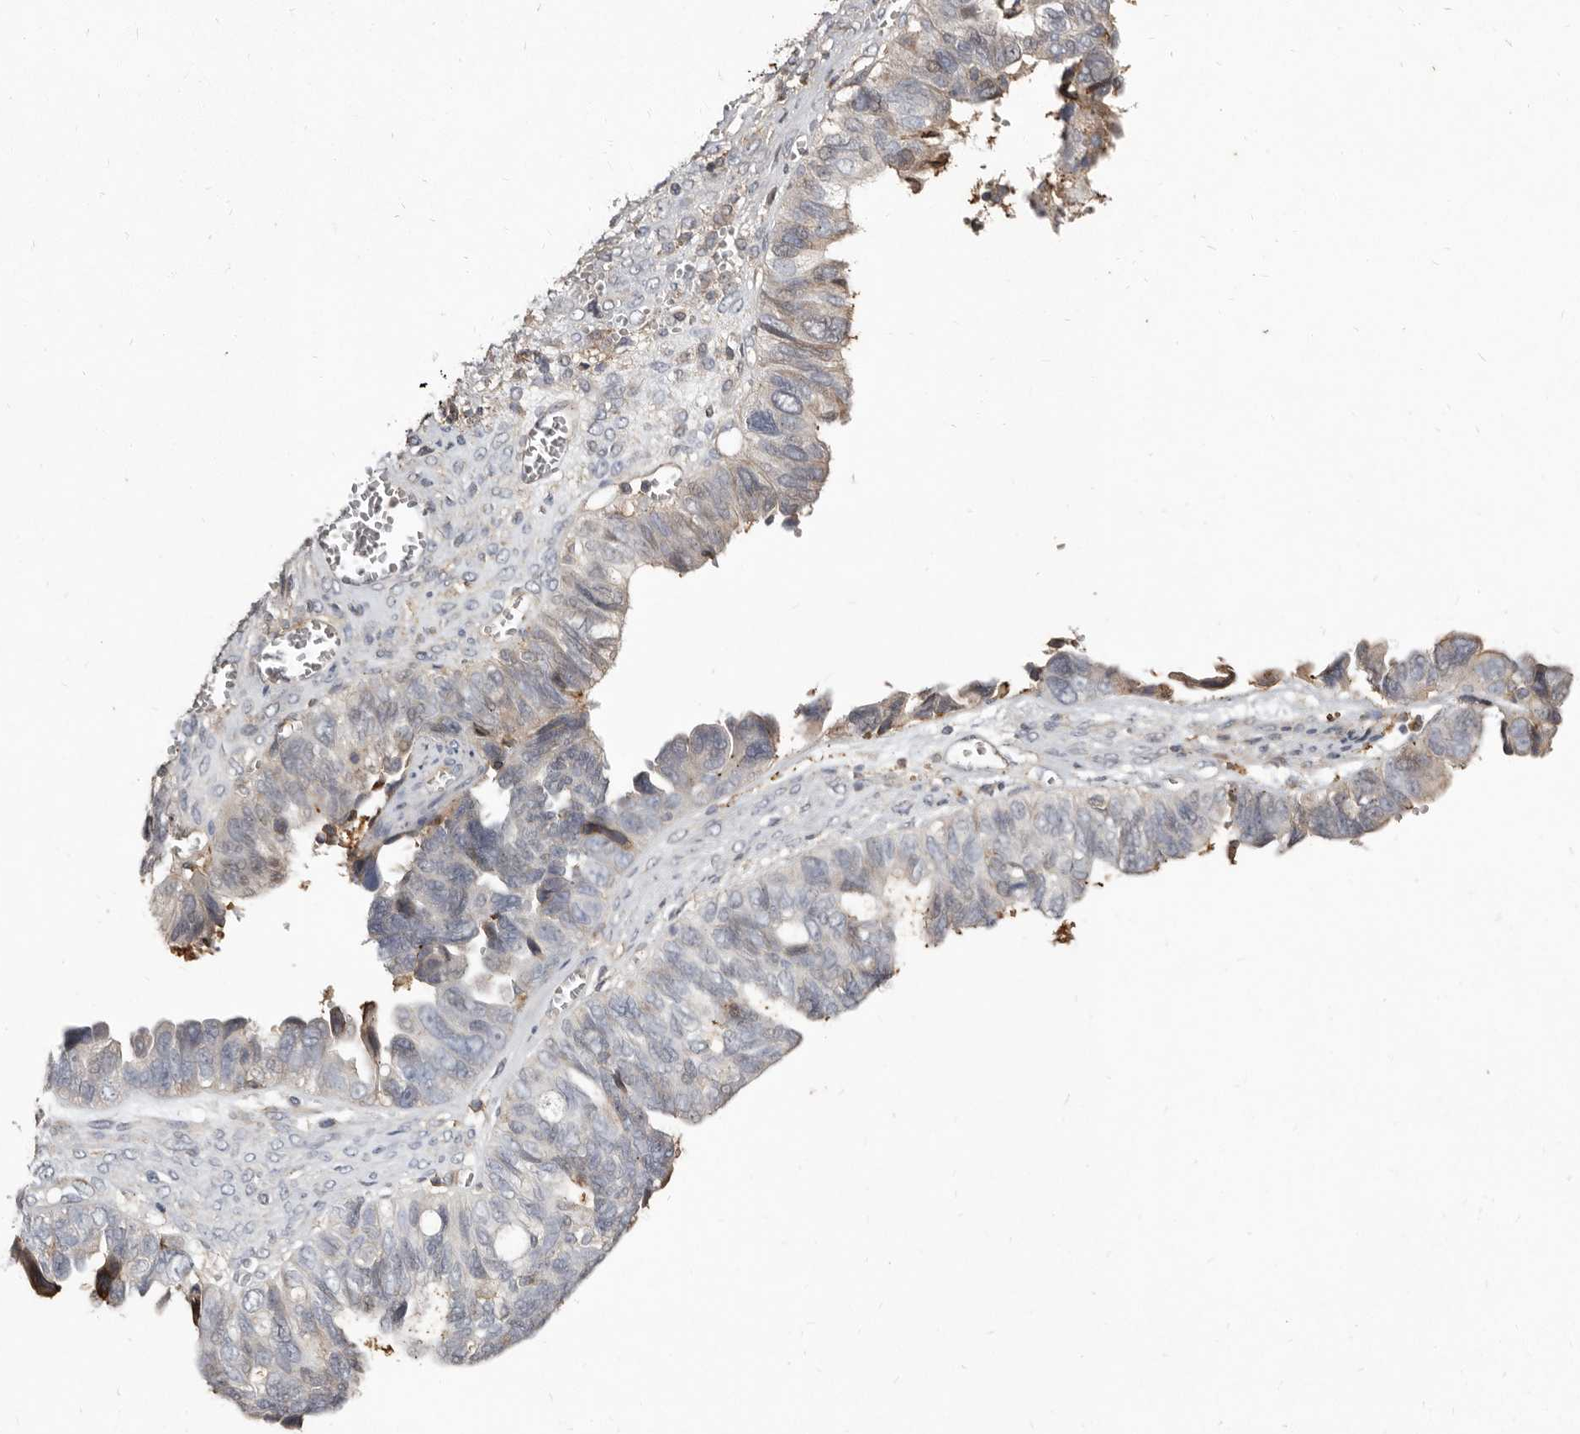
{"staining": {"intensity": "weak", "quantity": "<25%", "location": "cytoplasmic/membranous"}, "tissue": "ovarian cancer", "cell_type": "Tumor cells", "image_type": "cancer", "snomed": [{"axis": "morphology", "description": "Cystadenocarcinoma, serous, NOS"}, {"axis": "topography", "description": "Ovary"}], "caption": "The image displays no staining of tumor cells in ovarian serous cystadenocarcinoma.", "gene": "KIF26B", "patient": {"sex": "female", "age": 79}}